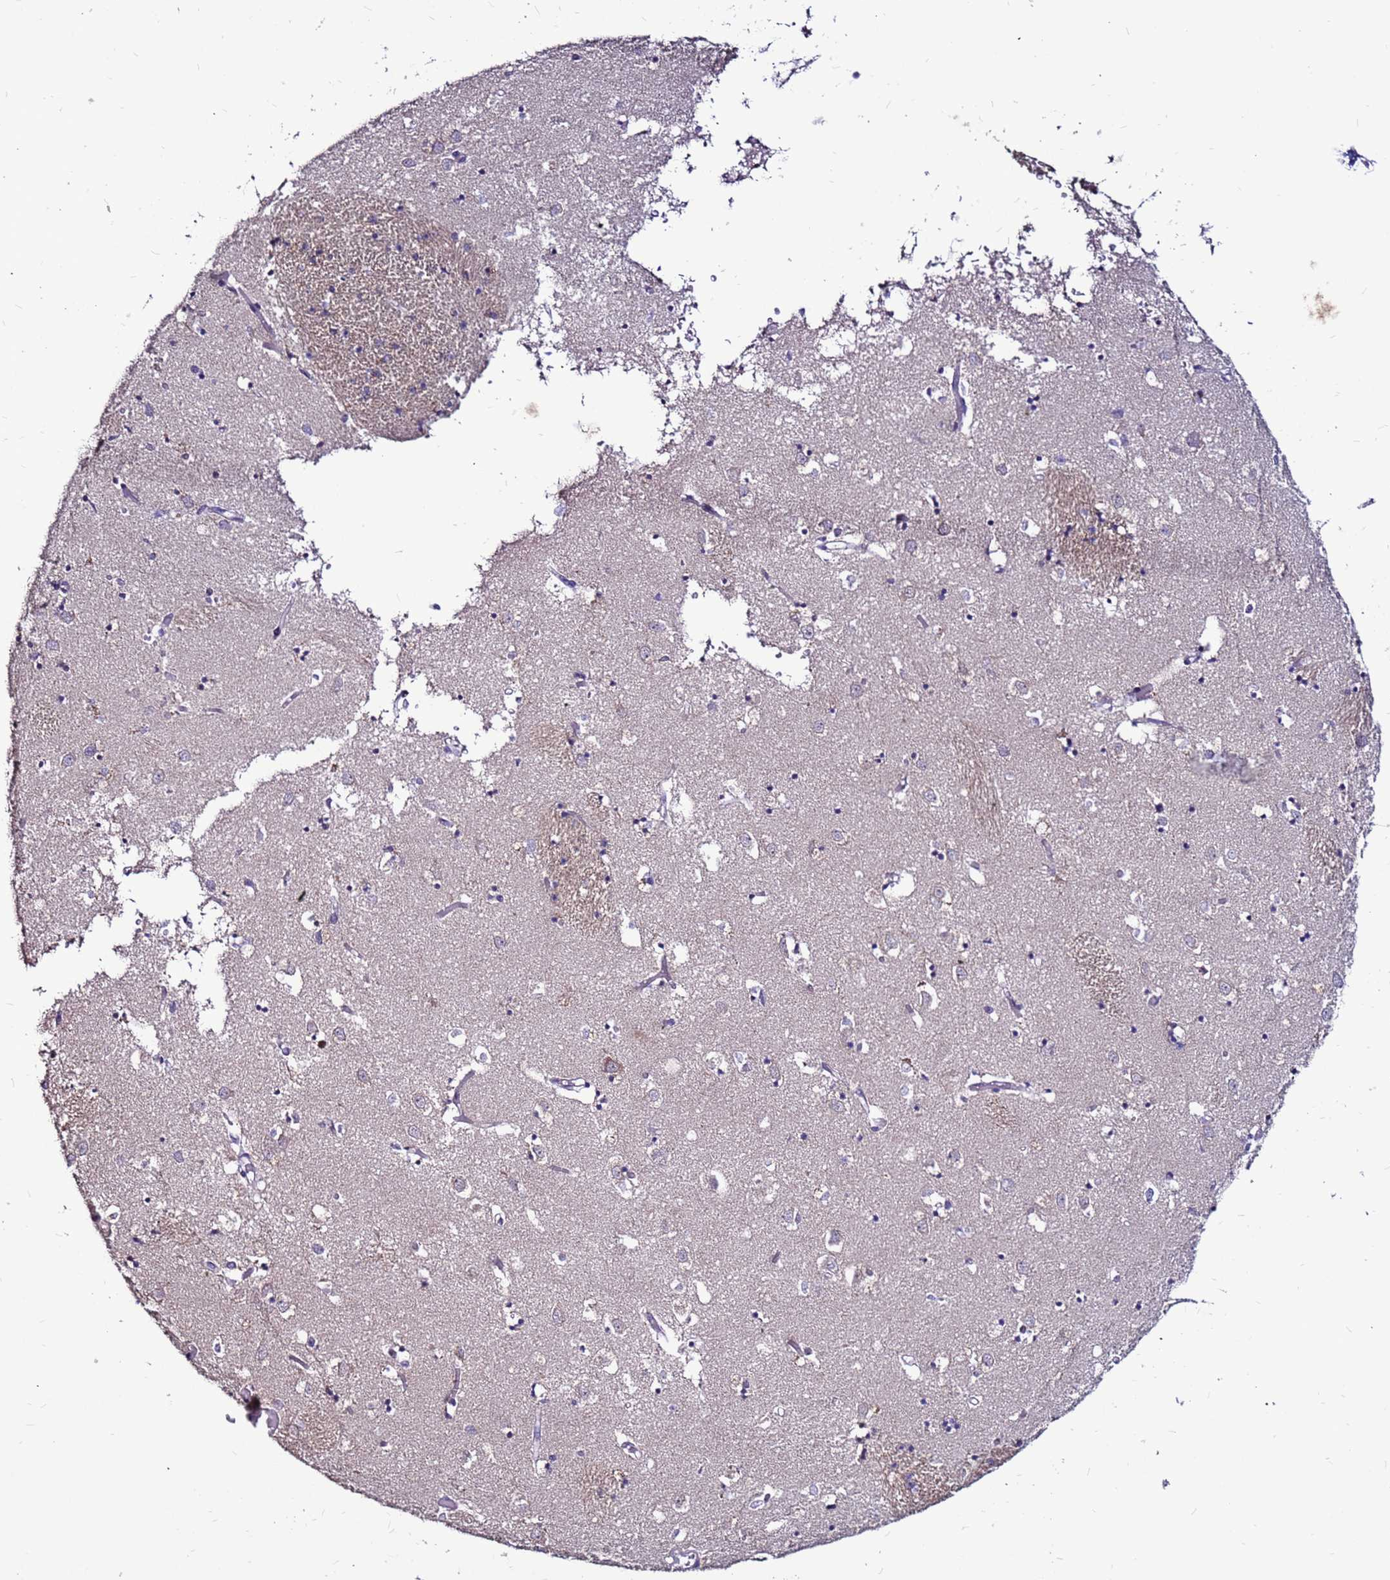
{"staining": {"intensity": "negative", "quantity": "none", "location": "none"}, "tissue": "caudate", "cell_type": "Glial cells", "image_type": "normal", "snomed": [{"axis": "morphology", "description": "Normal tissue, NOS"}, {"axis": "topography", "description": "Lateral ventricle wall"}], "caption": "High power microscopy micrograph of an immunohistochemistry photomicrograph of benign caudate, revealing no significant positivity in glial cells. (DAB (3,3'-diaminobenzidine) immunohistochemistry with hematoxylin counter stain).", "gene": "SLC44A3", "patient": {"sex": "male", "age": 70}}